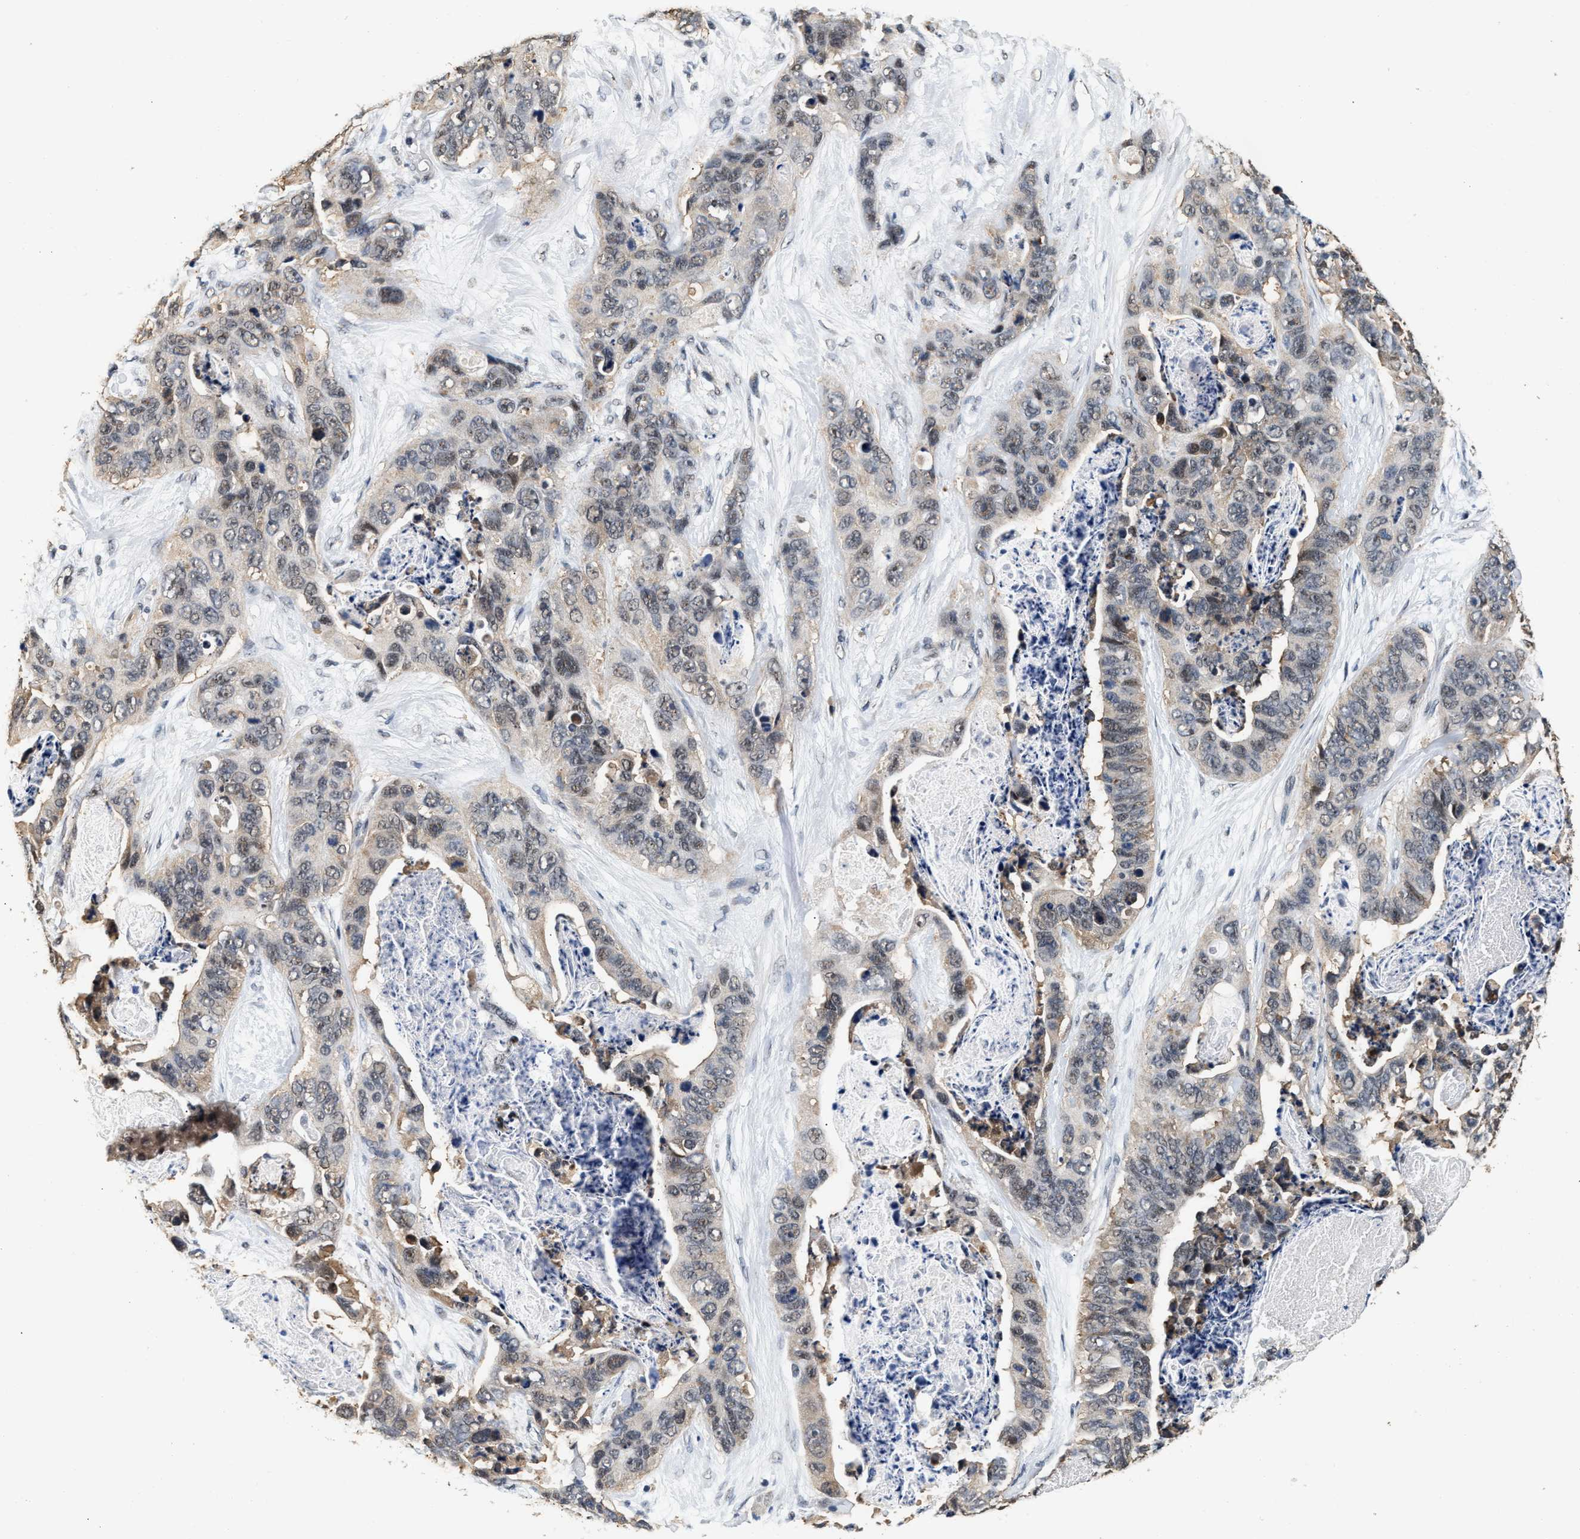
{"staining": {"intensity": "weak", "quantity": "<25%", "location": "cytoplasmic/membranous"}, "tissue": "stomach cancer", "cell_type": "Tumor cells", "image_type": "cancer", "snomed": [{"axis": "morphology", "description": "Adenocarcinoma, NOS"}, {"axis": "topography", "description": "Stomach"}], "caption": "Immunohistochemistry (IHC) of human adenocarcinoma (stomach) exhibits no positivity in tumor cells. (DAB IHC visualized using brightfield microscopy, high magnification).", "gene": "THOC1", "patient": {"sex": "female", "age": 89}}